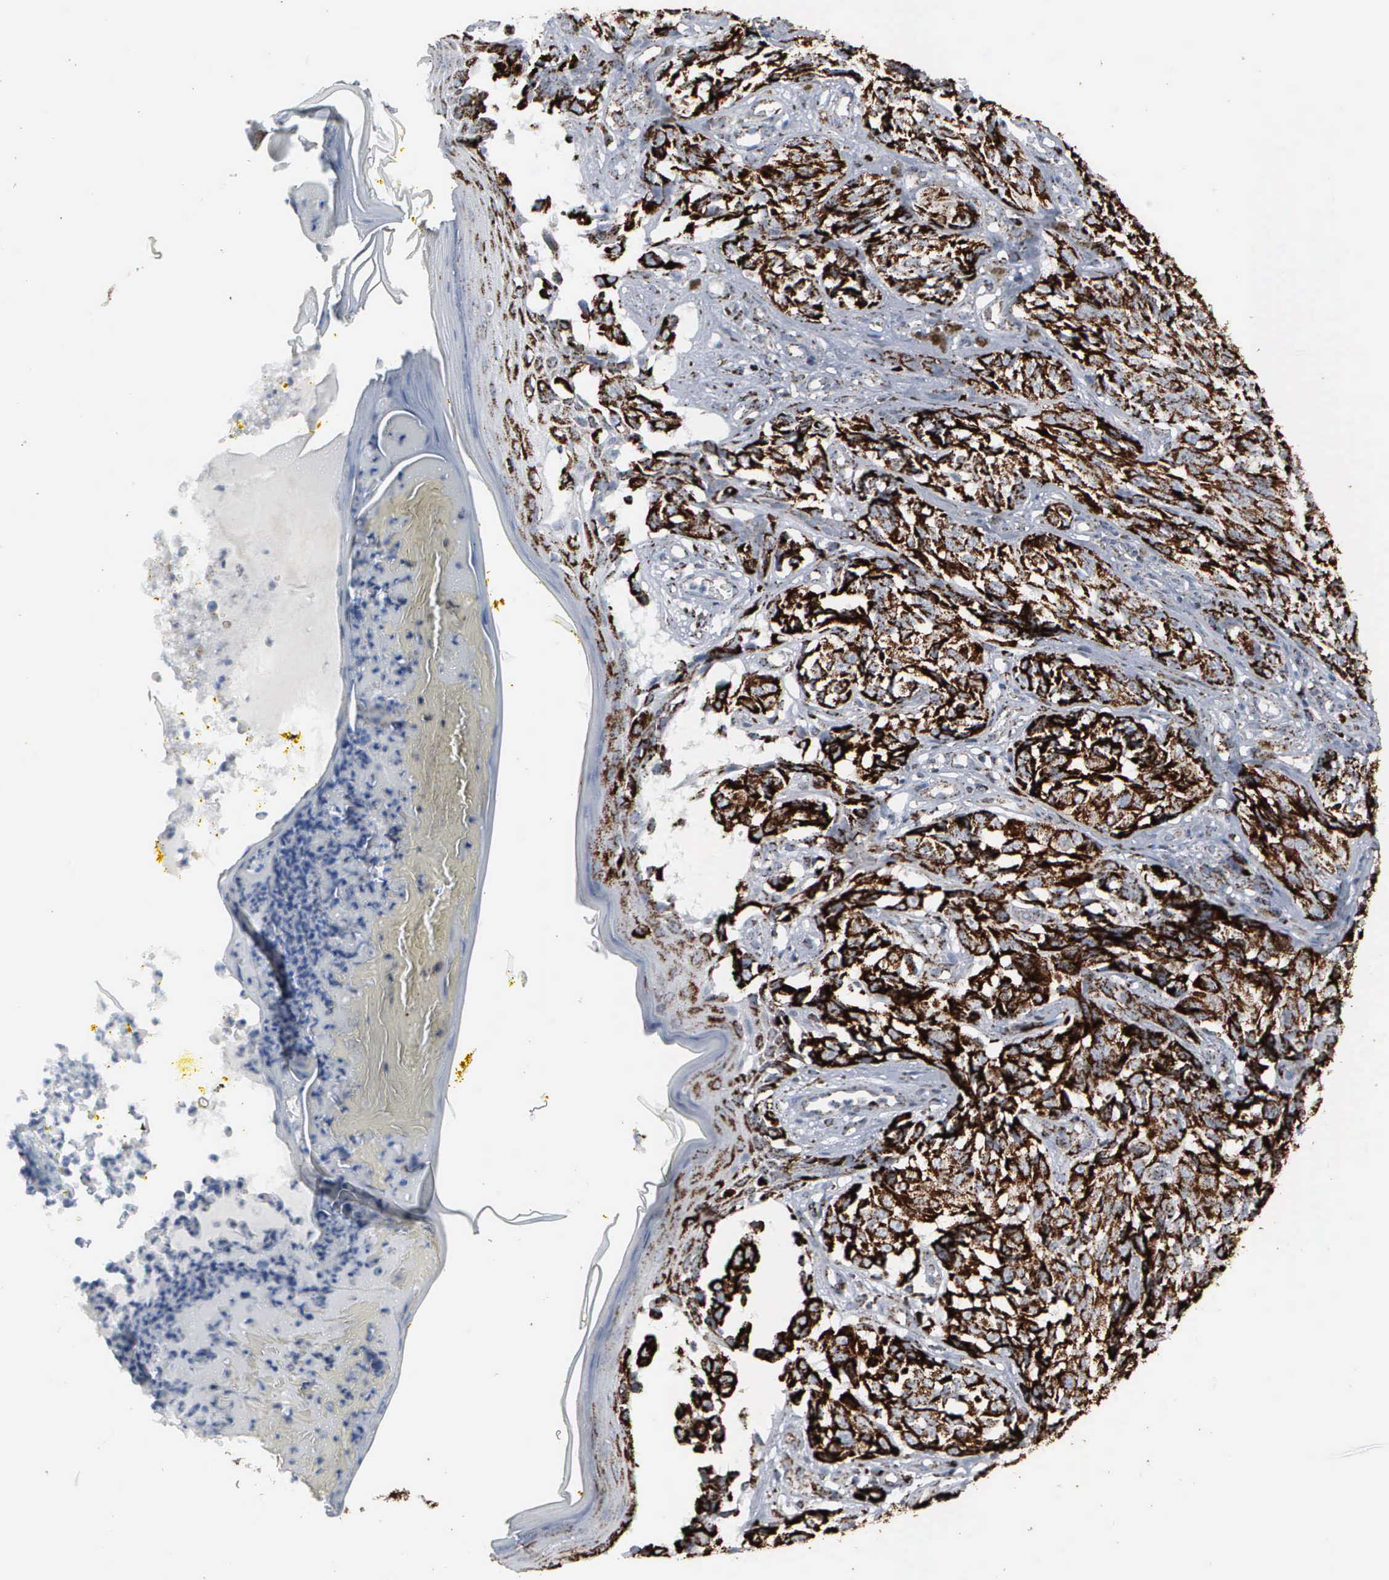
{"staining": {"intensity": "strong", "quantity": ">75%", "location": "cytoplasmic/membranous"}, "tissue": "melanoma", "cell_type": "Tumor cells", "image_type": "cancer", "snomed": [{"axis": "morphology", "description": "Malignant melanoma, NOS"}, {"axis": "topography", "description": "Skin"}], "caption": "Protein staining reveals strong cytoplasmic/membranous positivity in about >75% of tumor cells in malignant melanoma.", "gene": "HSPA9", "patient": {"sex": "male", "age": 67}}